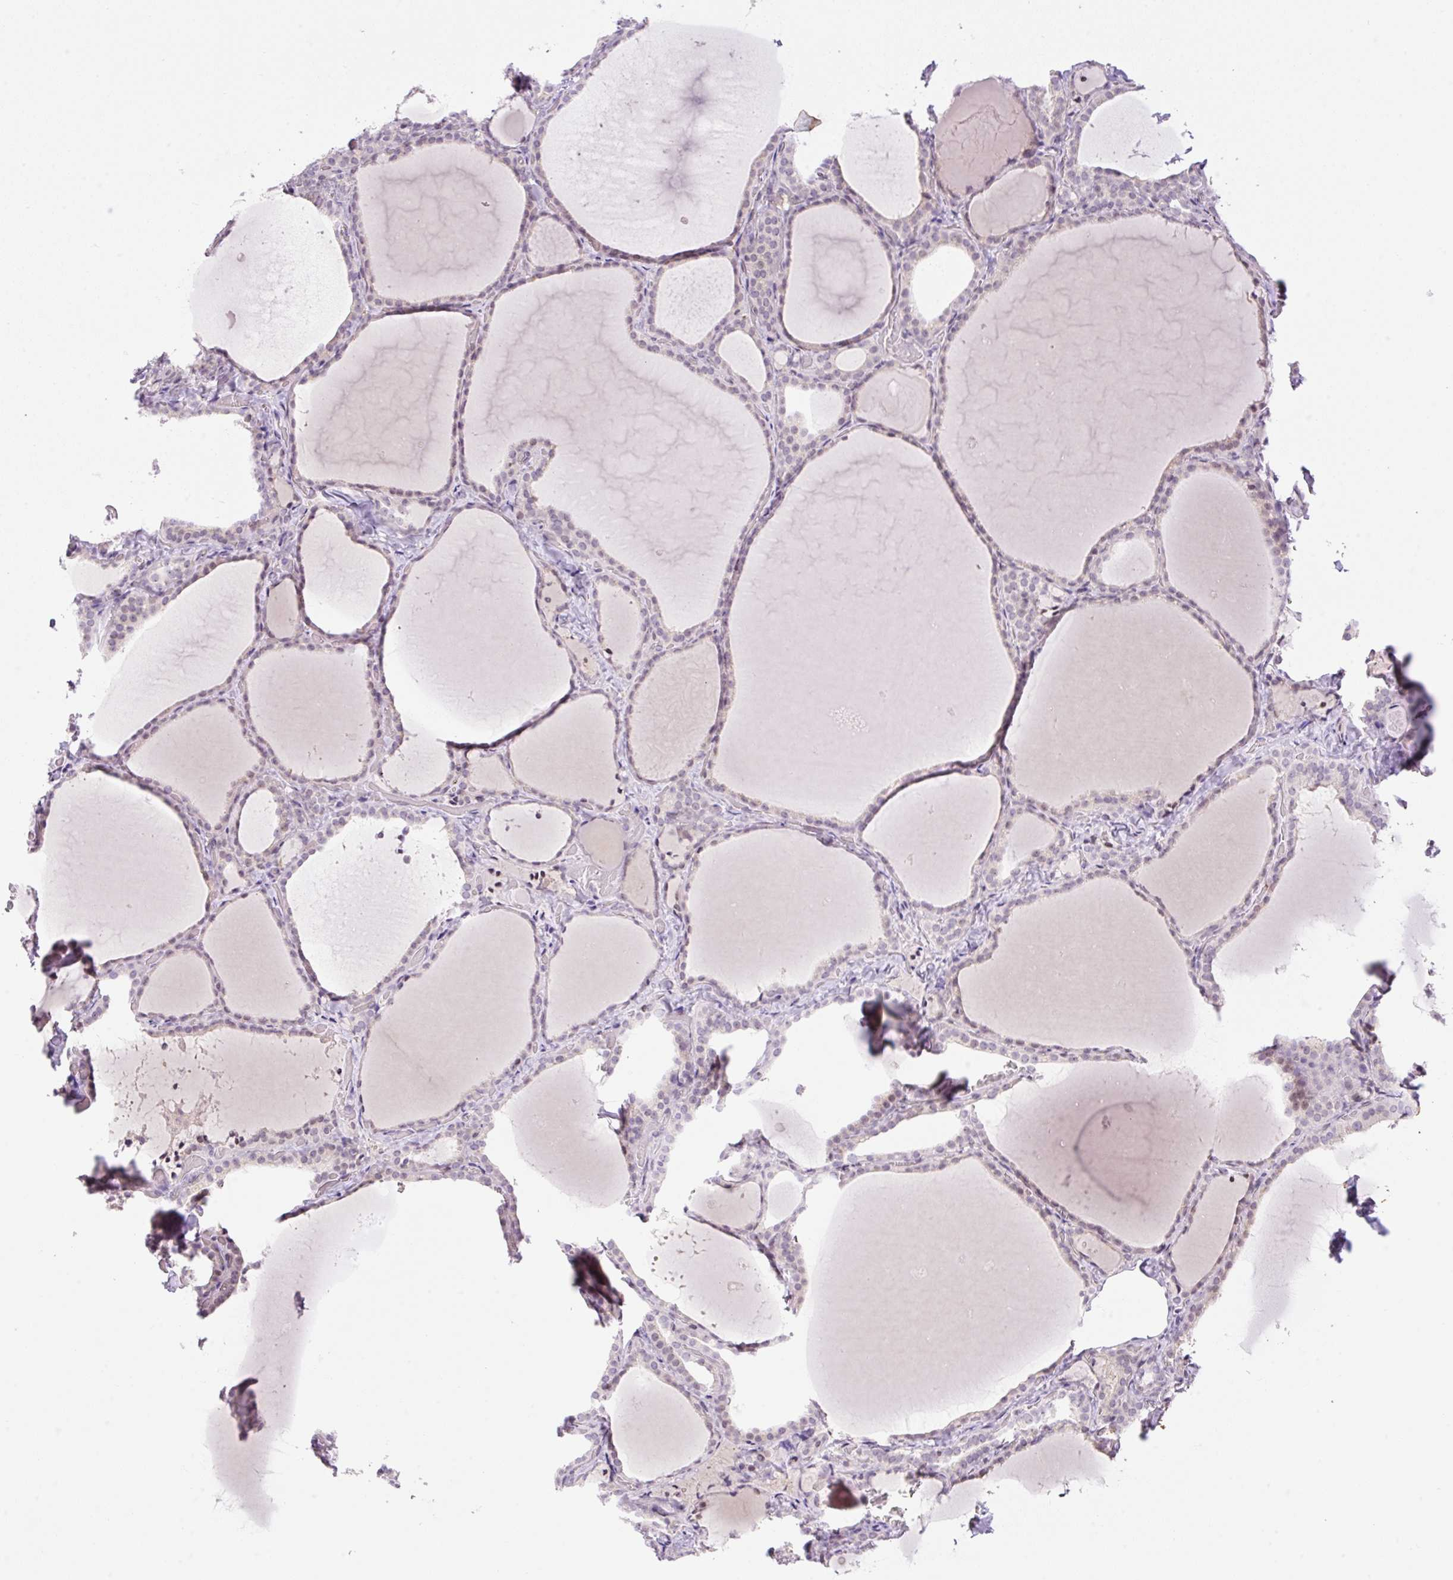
{"staining": {"intensity": "weak", "quantity": "25%-75%", "location": "nuclear"}, "tissue": "thyroid gland", "cell_type": "Glandular cells", "image_type": "normal", "snomed": [{"axis": "morphology", "description": "Normal tissue, NOS"}, {"axis": "topography", "description": "Thyroid gland"}], "caption": "Thyroid gland stained with immunohistochemistry (IHC) displays weak nuclear staining in about 25%-75% of glandular cells.", "gene": "ENSG00000268750", "patient": {"sex": "female", "age": 22}}